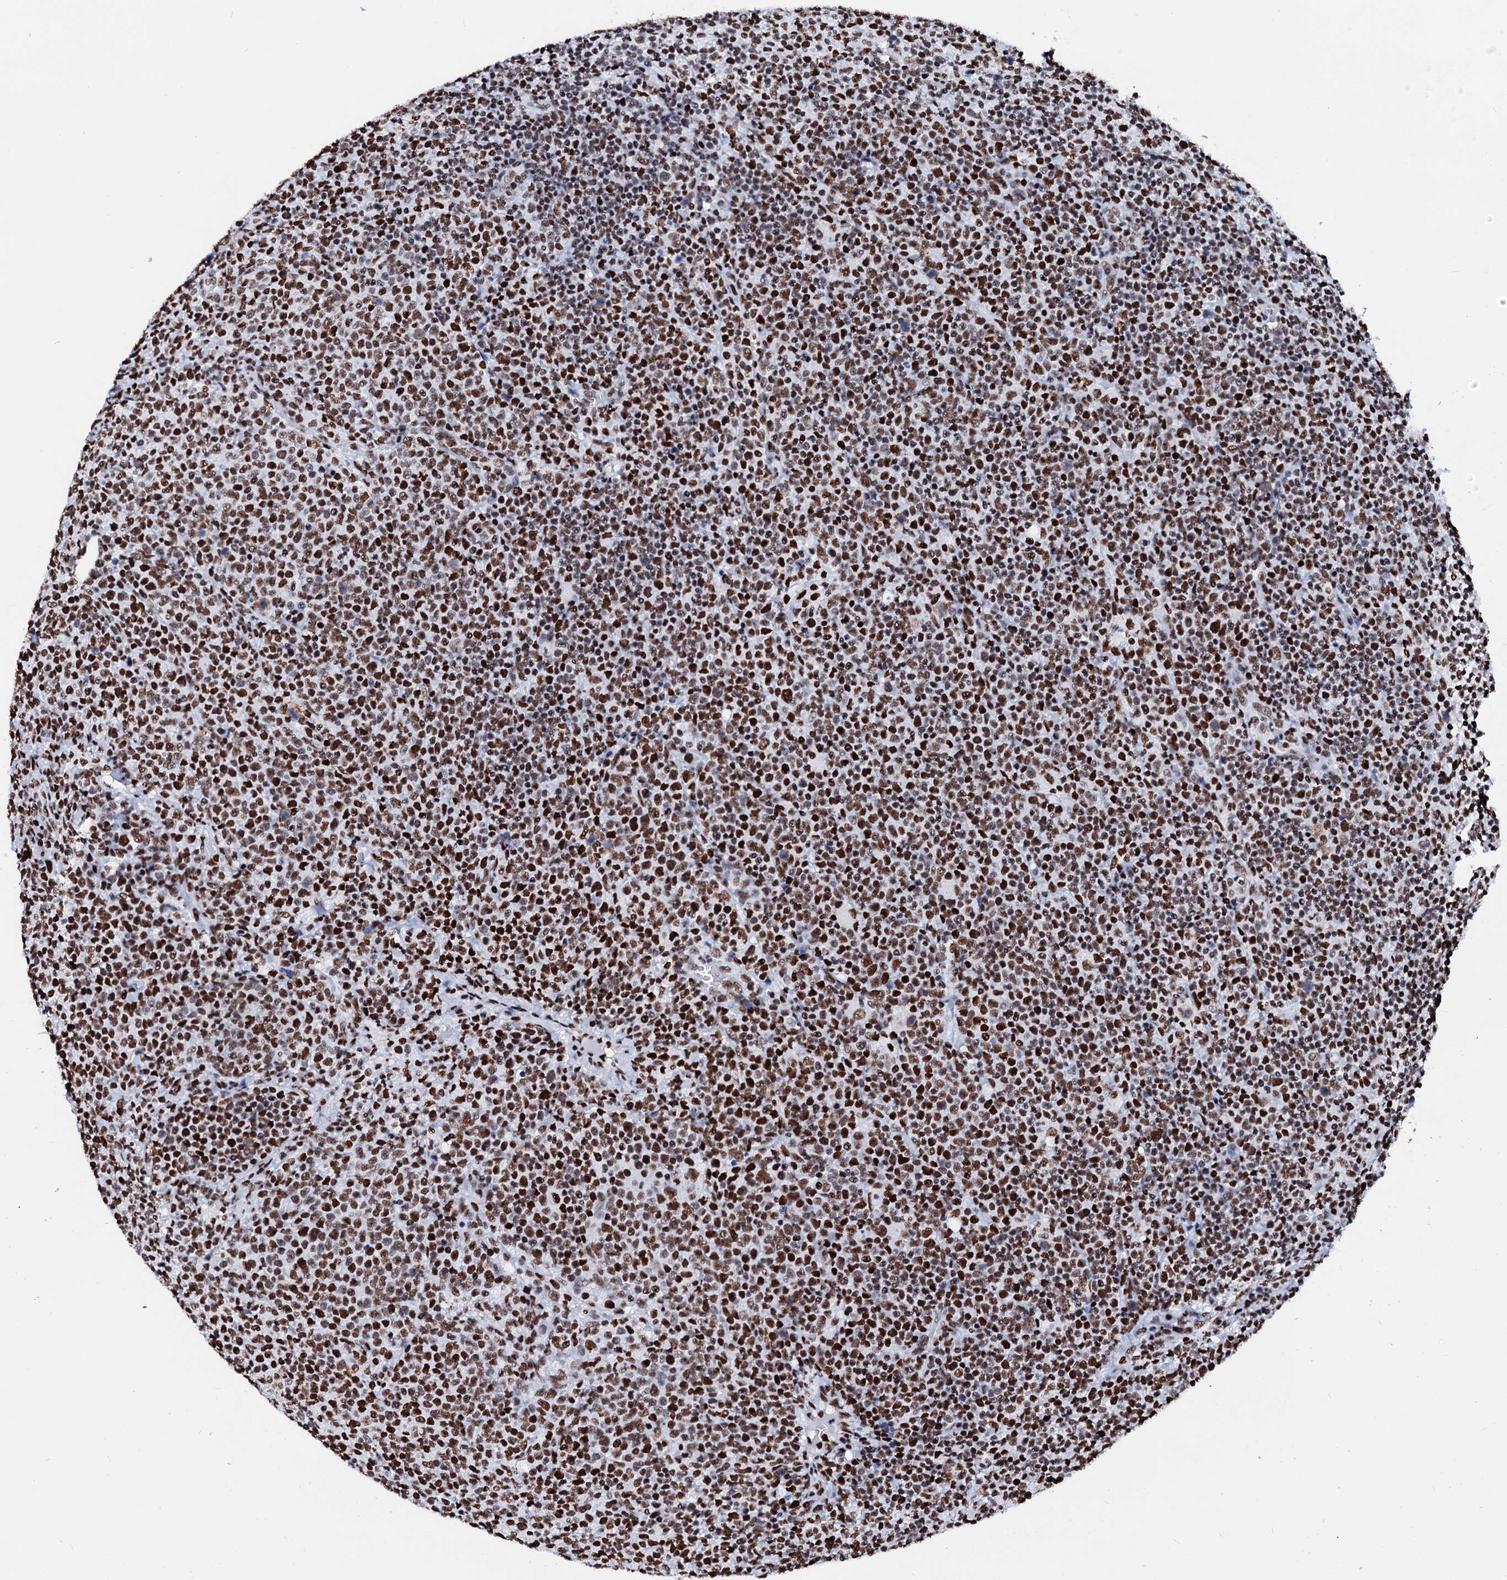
{"staining": {"intensity": "strong", "quantity": ">75%", "location": "nuclear"}, "tissue": "lymphoma", "cell_type": "Tumor cells", "image_type": "cancer", "snomed": [{"axis": "morphology", "description": "Malignant lymphoma, non-Hodgkin's type, High grade"}, {"axis": "topography", "description": "Lymph node"}], "caption": "Strong nuclear protein positivity is appreciated in about >75% of tumor cells in lymphoma.", "gene": "RALY", "patient": {"sex": "male", "age": 61}}